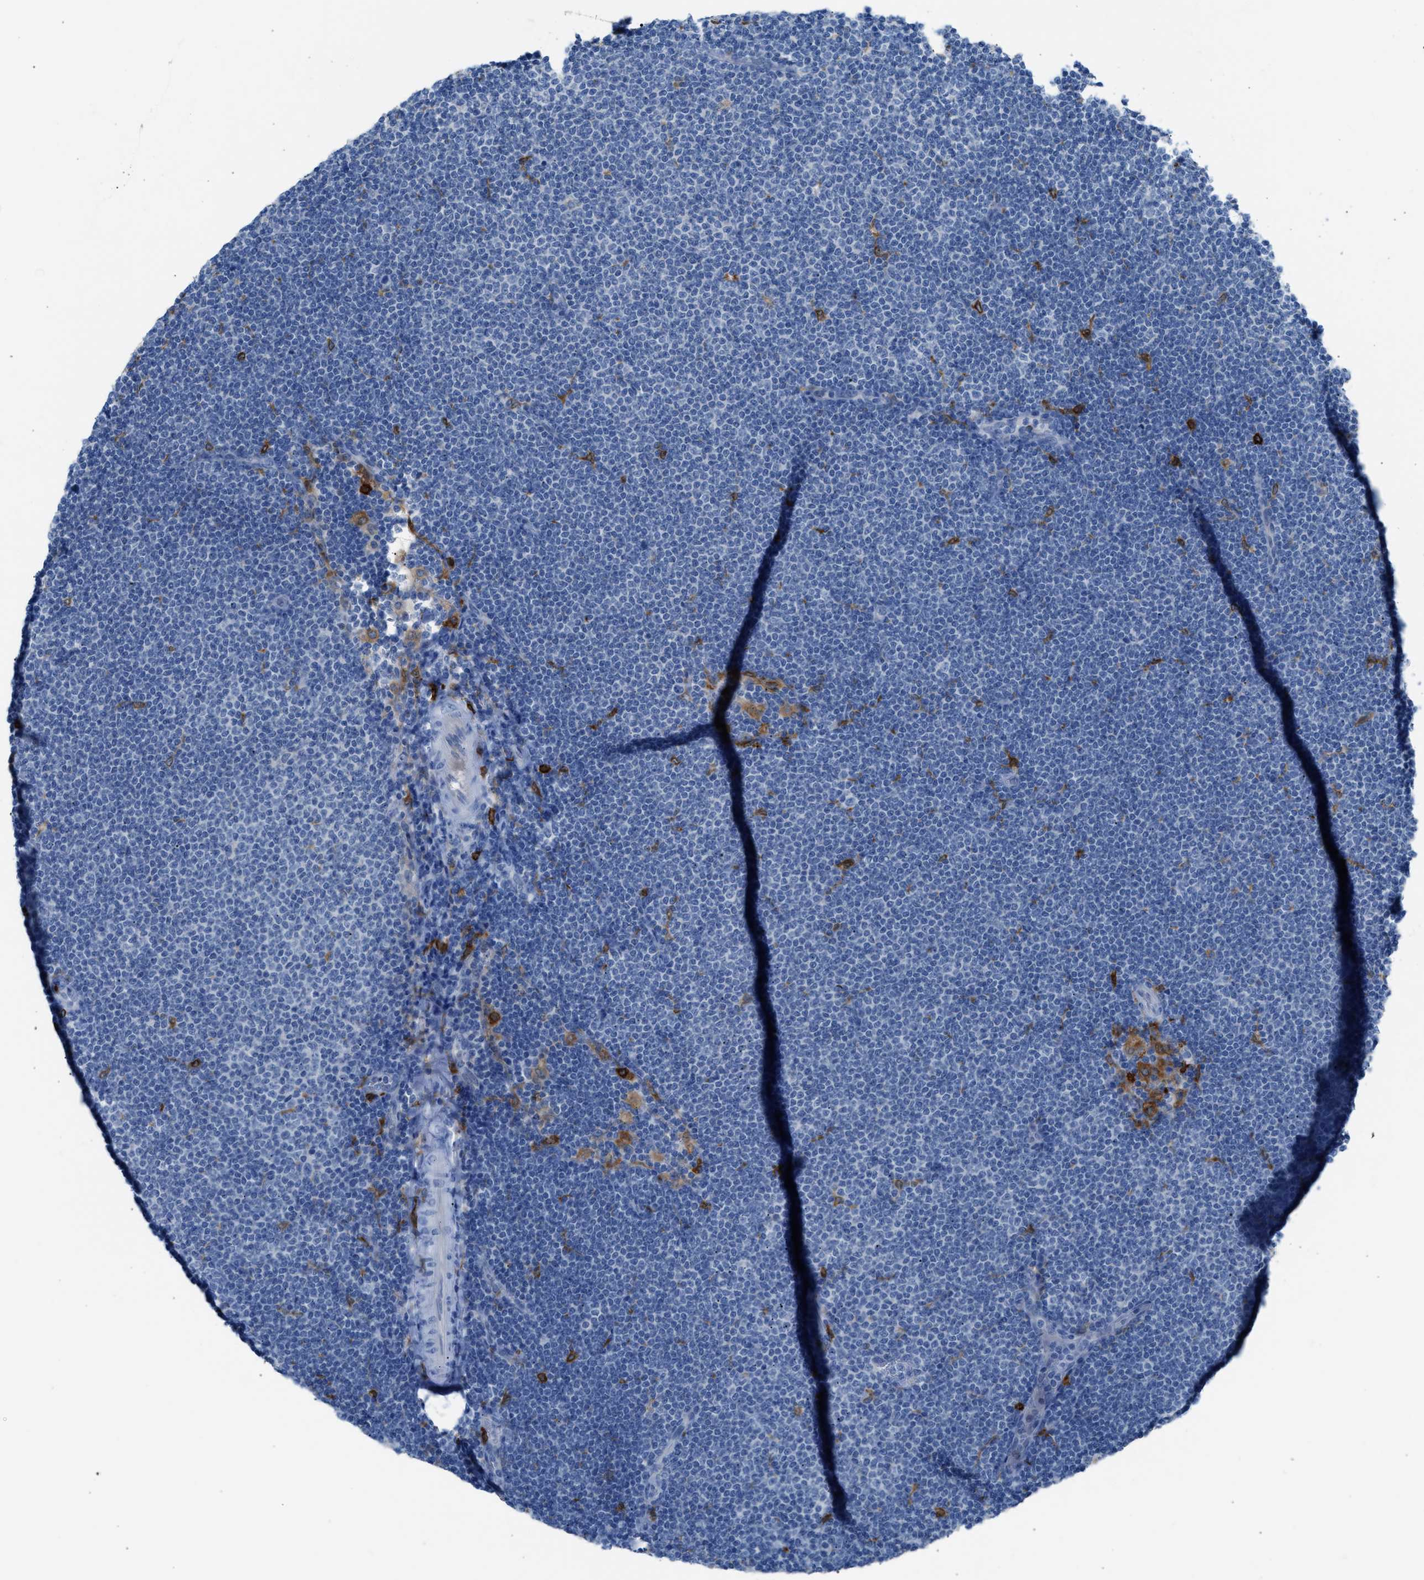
{"staining": {"intensity": "negative", "quantity": "none", "location": "none"}, "tissue": "lymphoma", "cell_type": "Tumor cells", "image_type": "cancer", "snomed": [{"axis": "morphology", "description": "Malignant lymphoma, non-Hodgkin's type, Low grade"}, {"axis": "topography", "description": "Lymph node"}], "caption": "The immunohistochemistry micrograph has no significant positivity in tumor cells of lymphoma tissue.", "gene": "CLEC10A", "patient": {"sex": "female", "age": 53}}